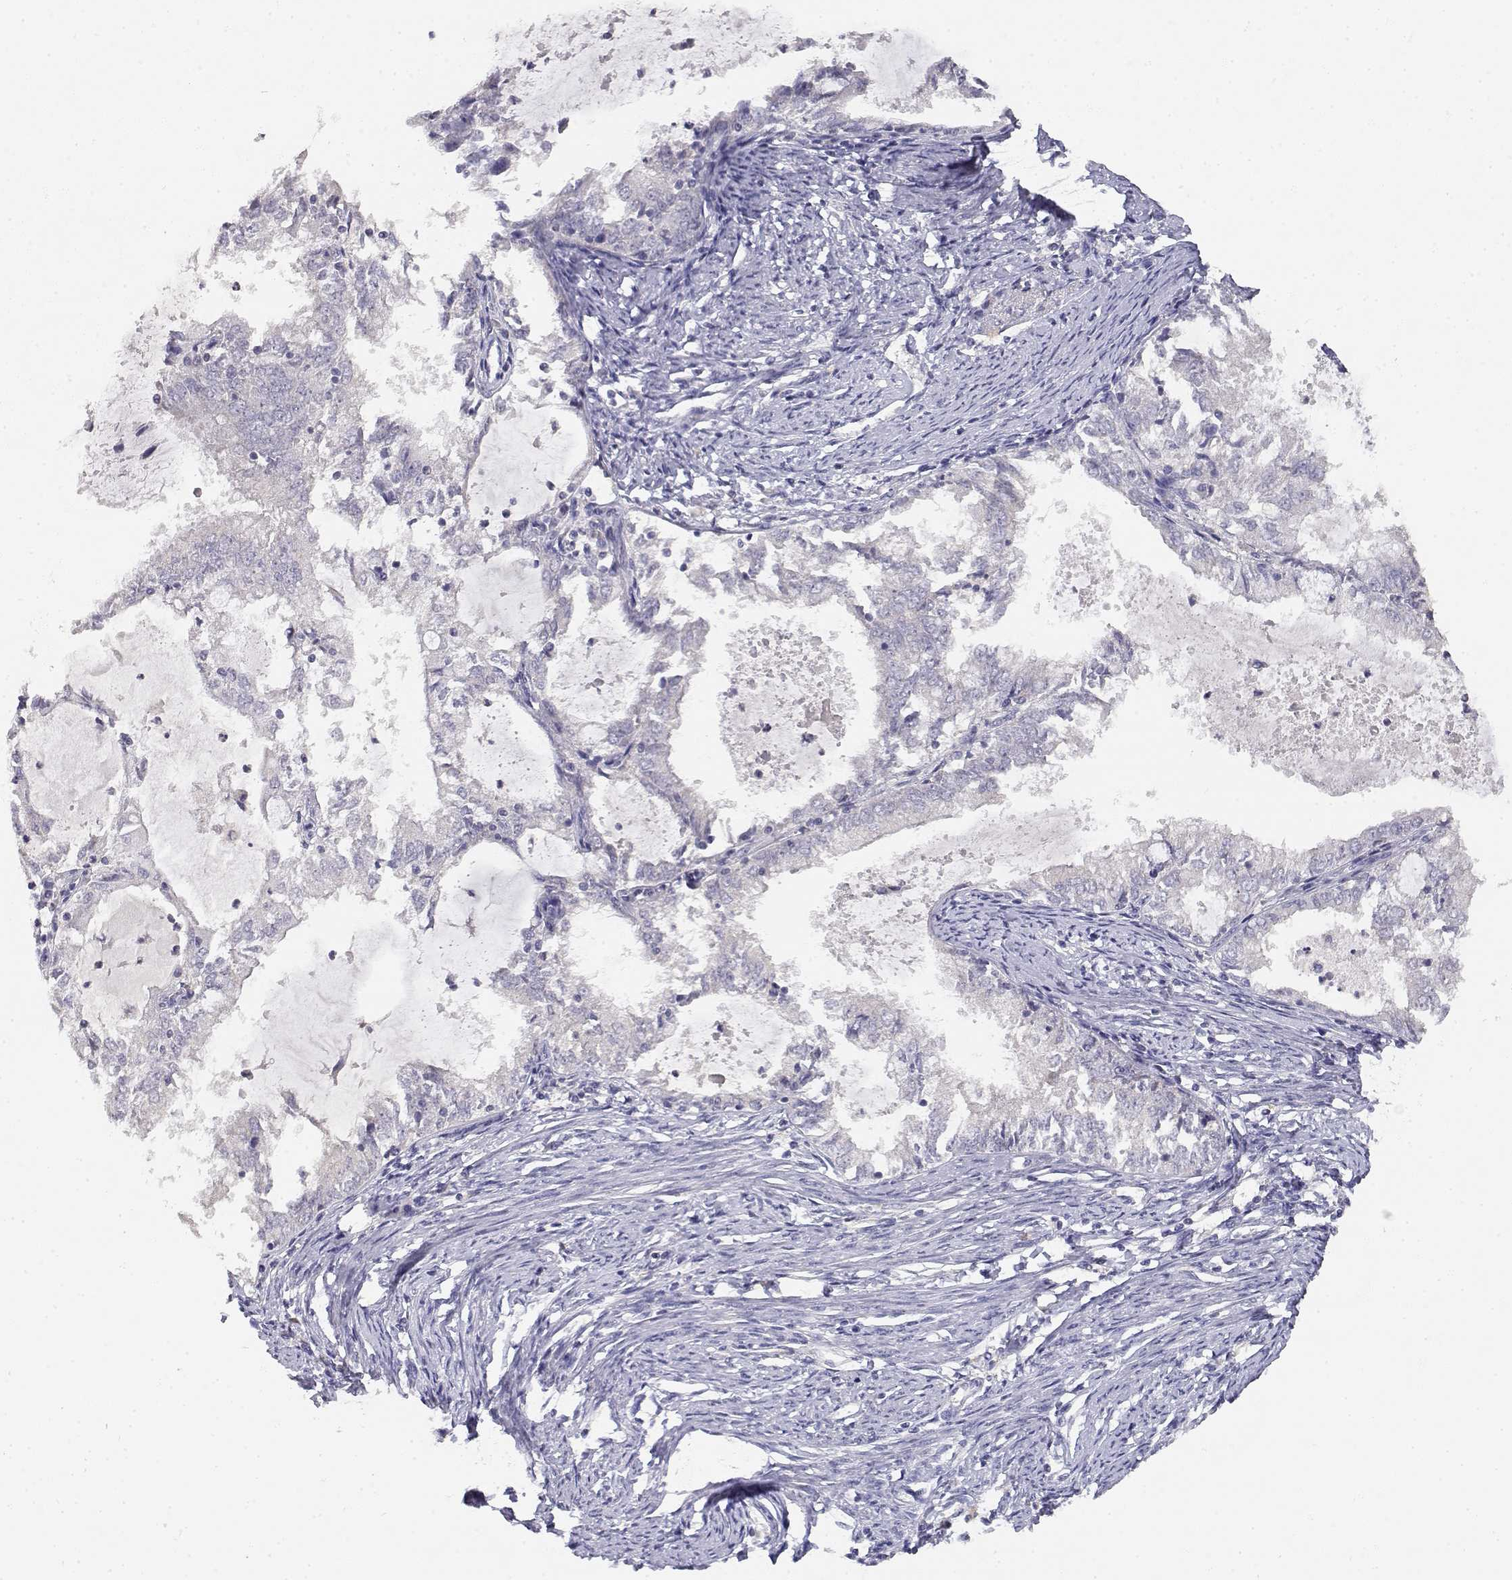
{"staining": {"intensity": "negative", "quantity": "none", "location": "none"}, "tissue": "endometrial cancer", "cell_type": "Tumor cells", "image_type": "cancer", "snomed": [{"axis": "morphology", "description": "Adenocarcinoma, NOS"}, {"axis": "topography", "description": "Endometrium"}], "caption": "This is an immunohistochemistry photomicrograph of endometrial cancer (adenocarcinoma). There is no staining in tumor cells.", "gene": "ADA", "patient": {"sex": "female", "age": 57}}